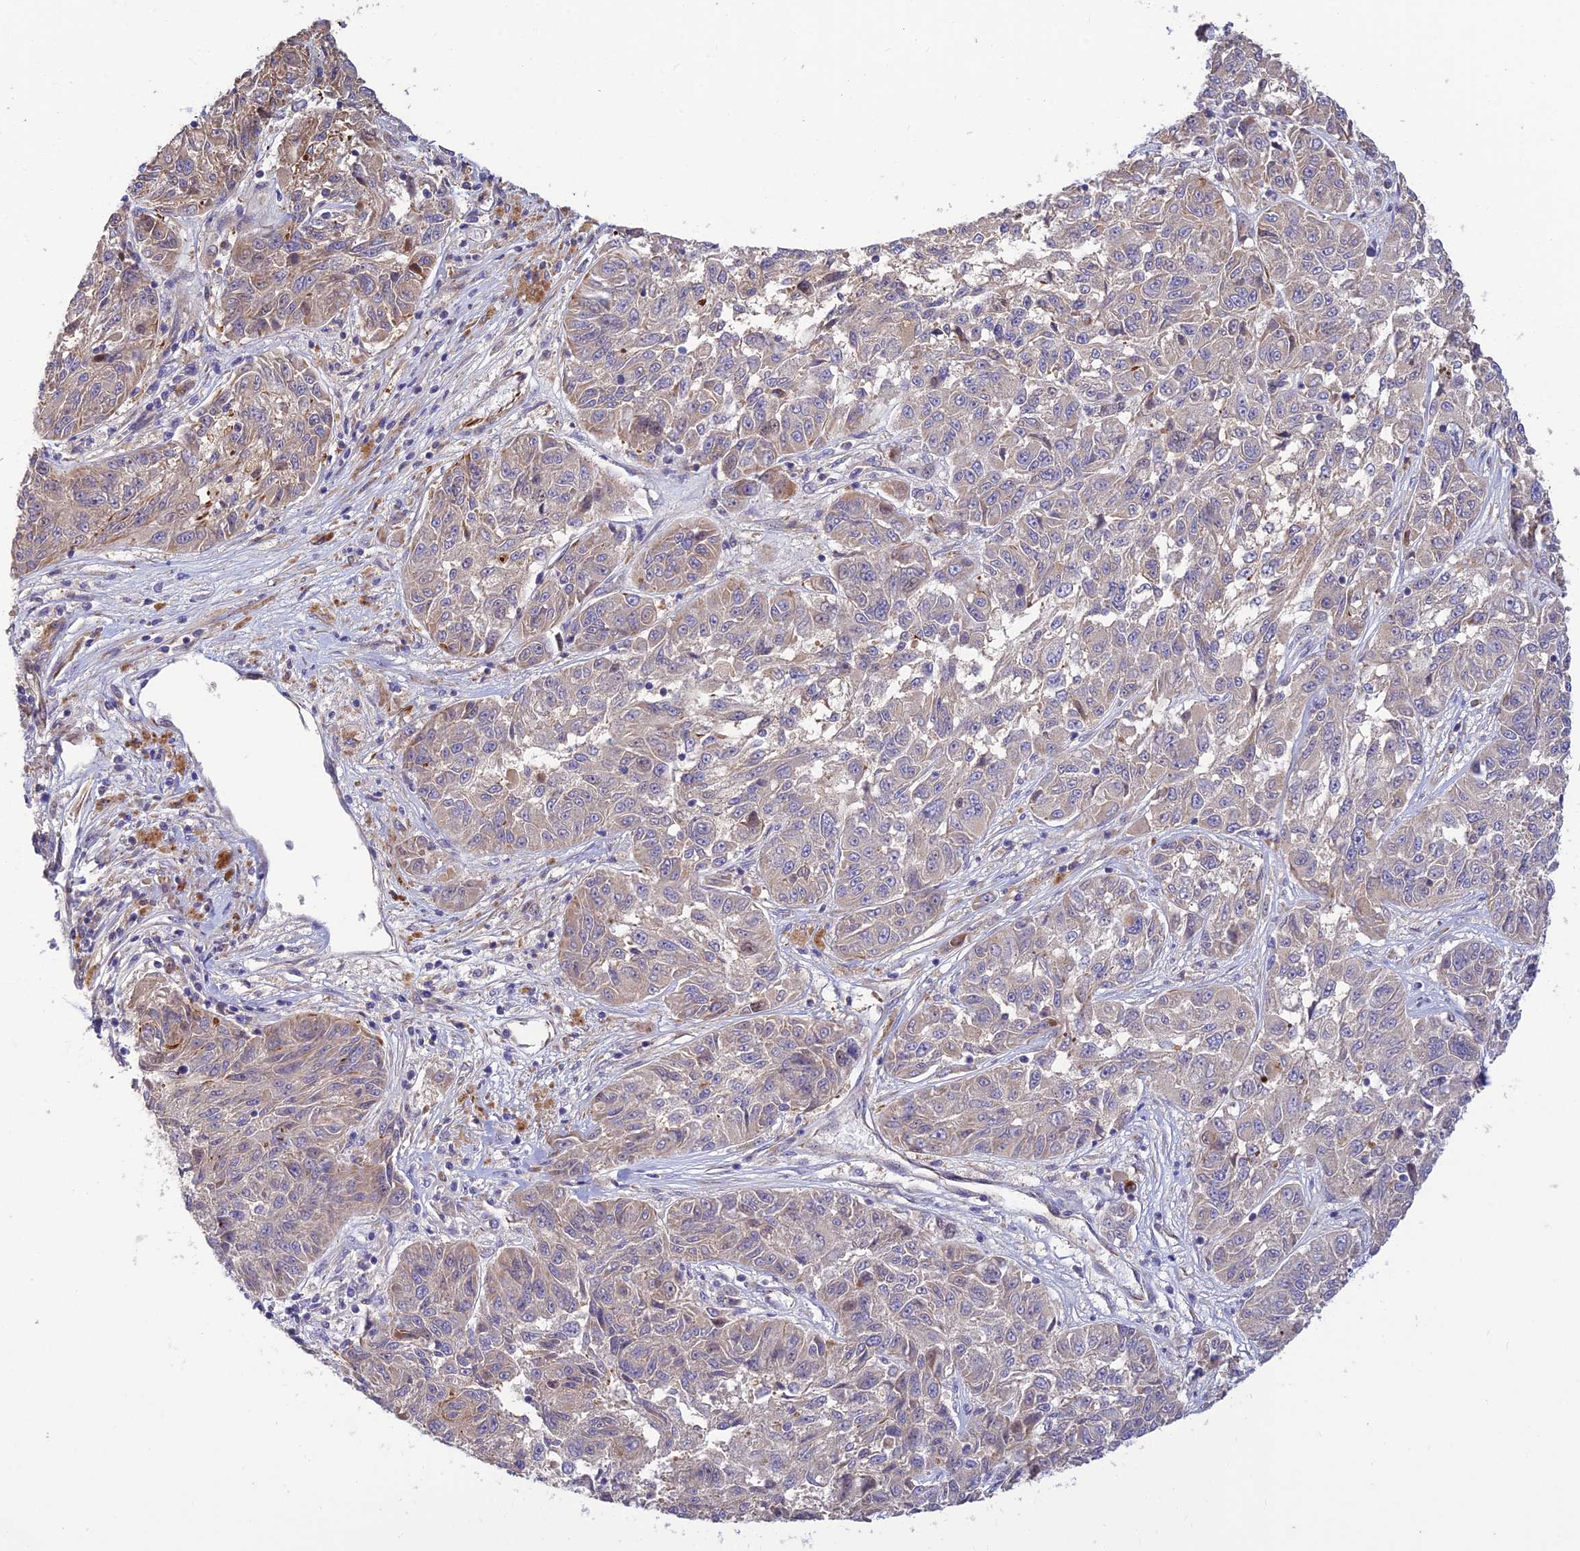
{"staining": {"intensity": "negative", "quantity": "none", "location": "none"}, "tissue": "melanoma", "cell_type": "Tumor cells", "image_type": "cancer", "snomed": [{"axis": "morphology", "description": "Malignant melanoma, NOS"}, {"axis": "topography", "description": "Skin"}], "caption": "IHC of melanoma displays no expression in tumor cells. (Brightfield microscopy of DAB (3,3'-diaminobenzidine) IHC at high magnification).", "gene": "ST8SIA5", "patient": {"sex": "male", "age": 53}}